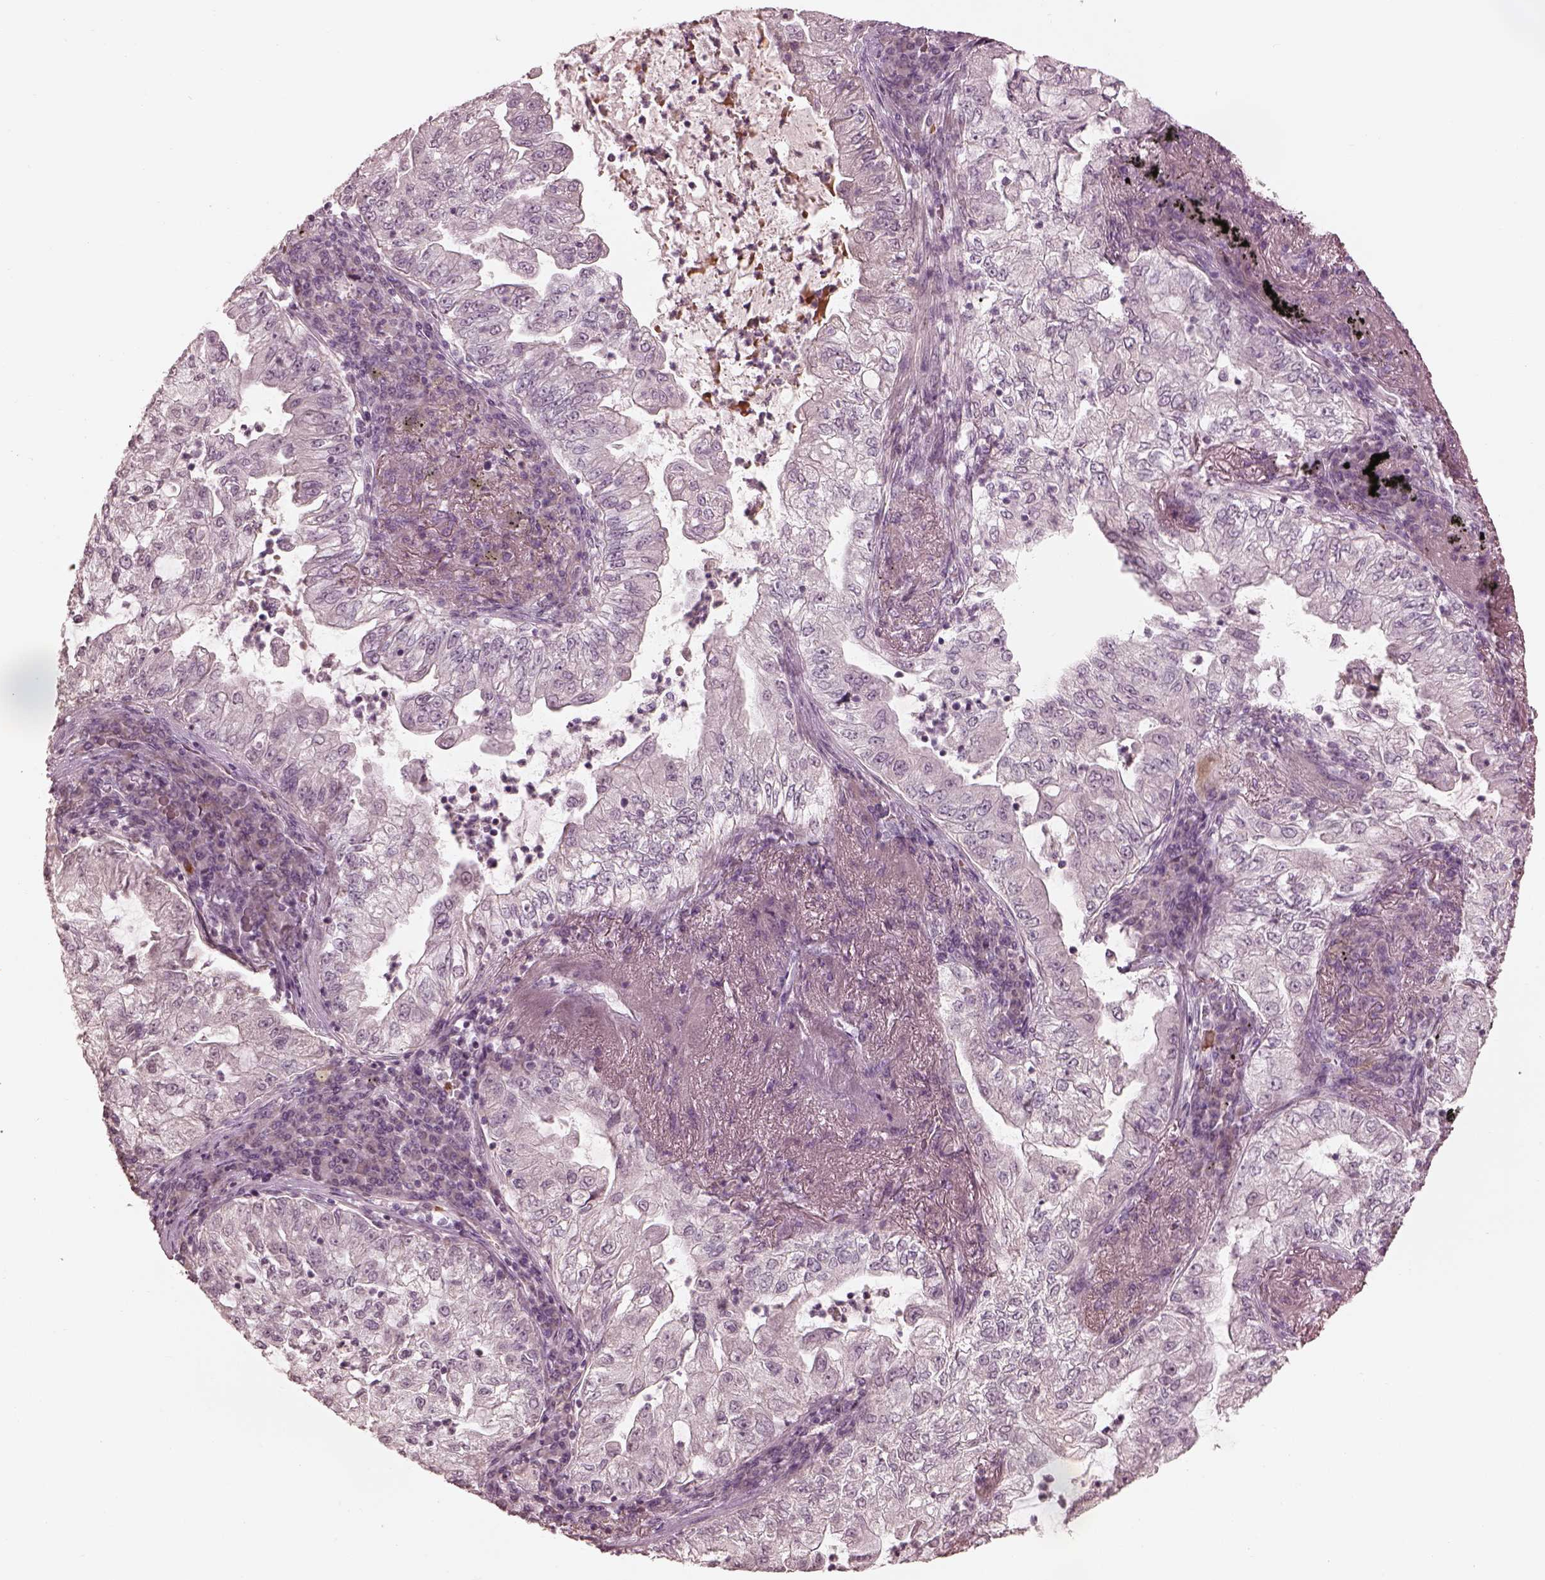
{"staining": {"intensity": "negative", "quantity": "none", "location": "none"}, "tissue": "lung cancer", "cell_type": "Tumor cells", "image_type": "cancer", "snomed": [{"axis": "morphology", "description": "Adenocarcinoma, NOS"}, {"axis": "topography", "description": "Lung"}], "caption": "An image of lung adenocarcinoma stained for a protein shows no brown staining in tumor cells.", "gene": "ANKLE1", "patient": {"sex": "female", "age": 73}}